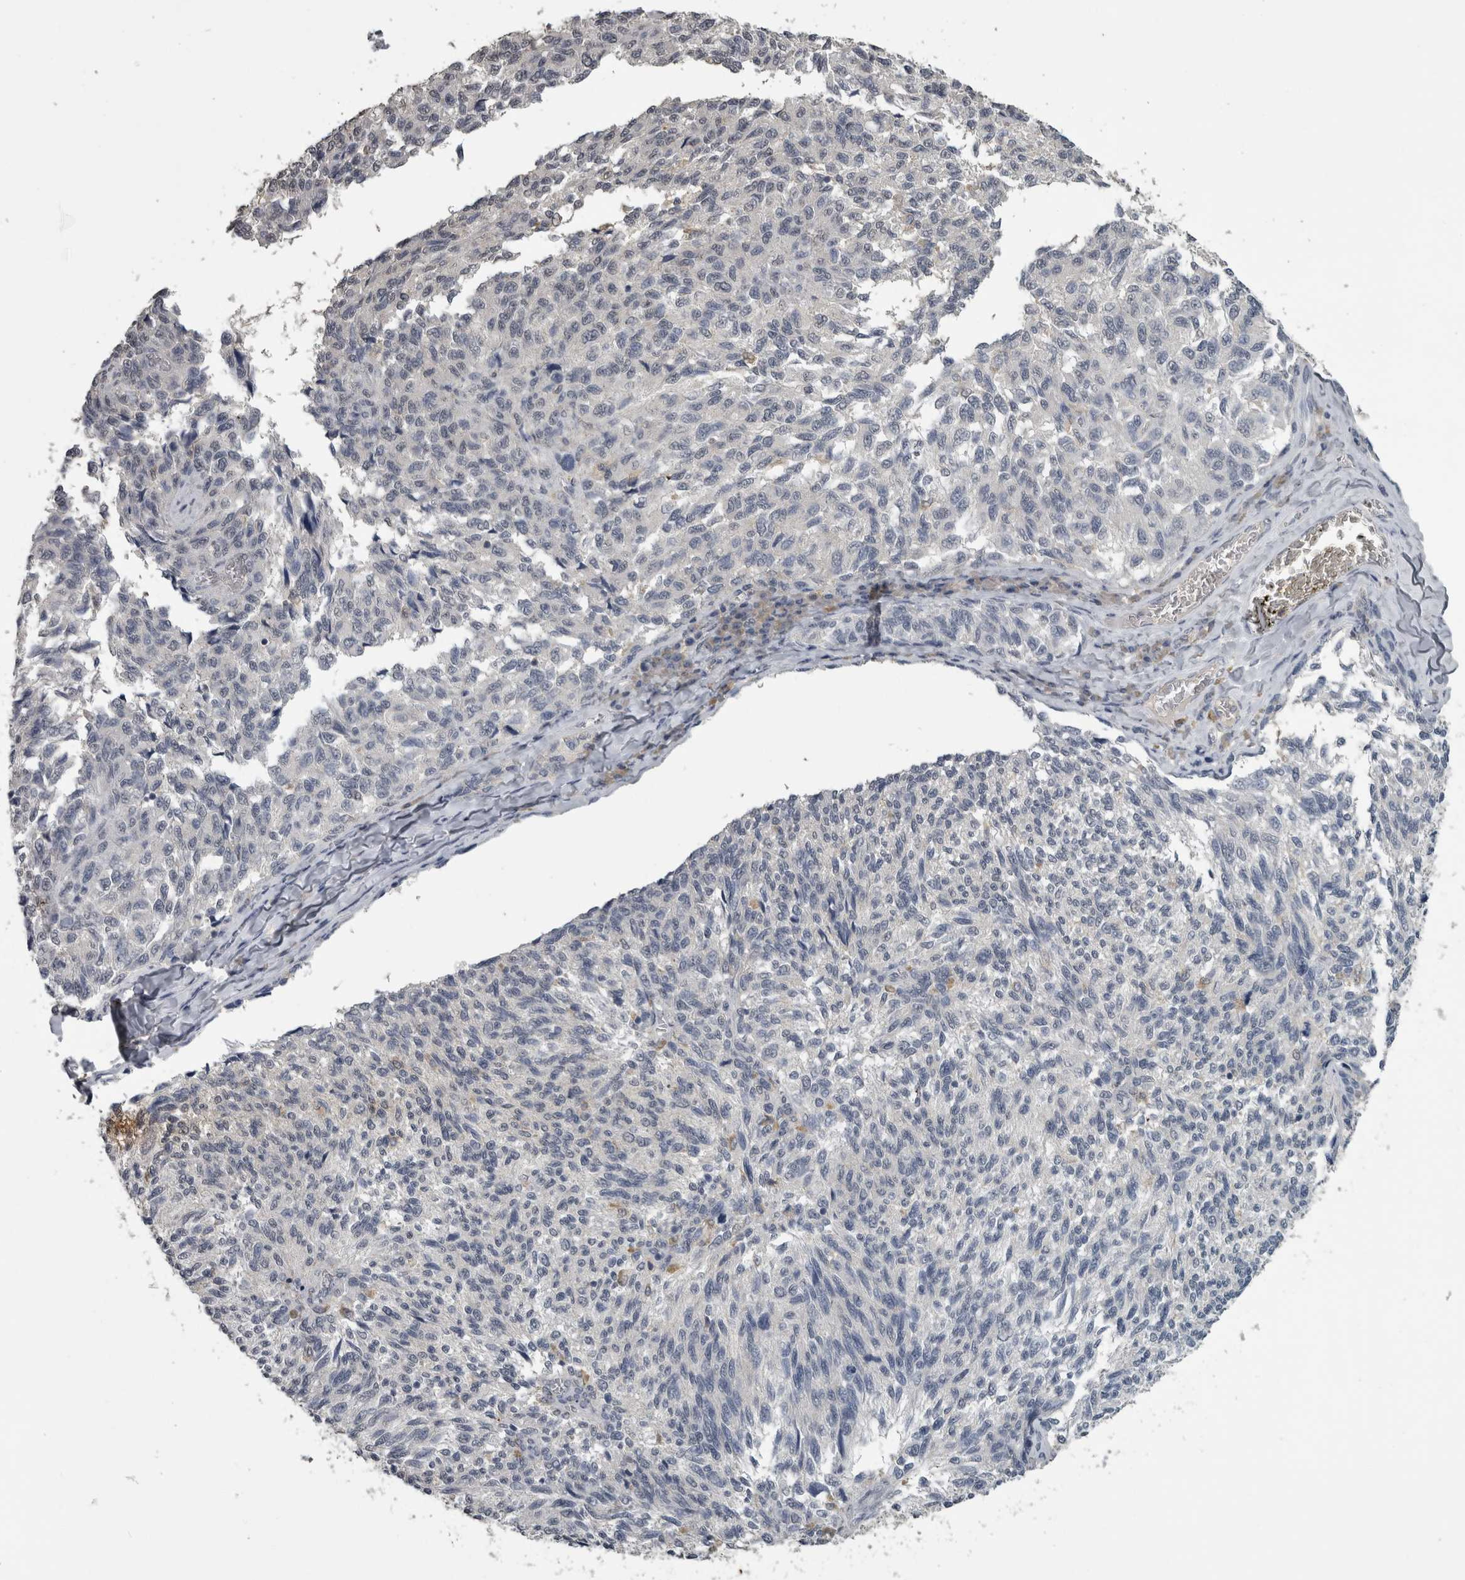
{"staining": {"intensity": "negative", "quantity": "none", "location": "none"}, "tissue": "melanoma", "cell_type": "Tumor cells", "image_type": "cancer", "snomed": [{"axis": "morphology", "description": "Malignant melanoma, NOS"}, {"axis": "topography", "description": "Skin"}], "caption": "Immunohistochemical staining of human melanoma exhibits no significant expression in tumor cells.", "gene": "PIK3AP1", "patient": {"sex": "female", "age": 73}}